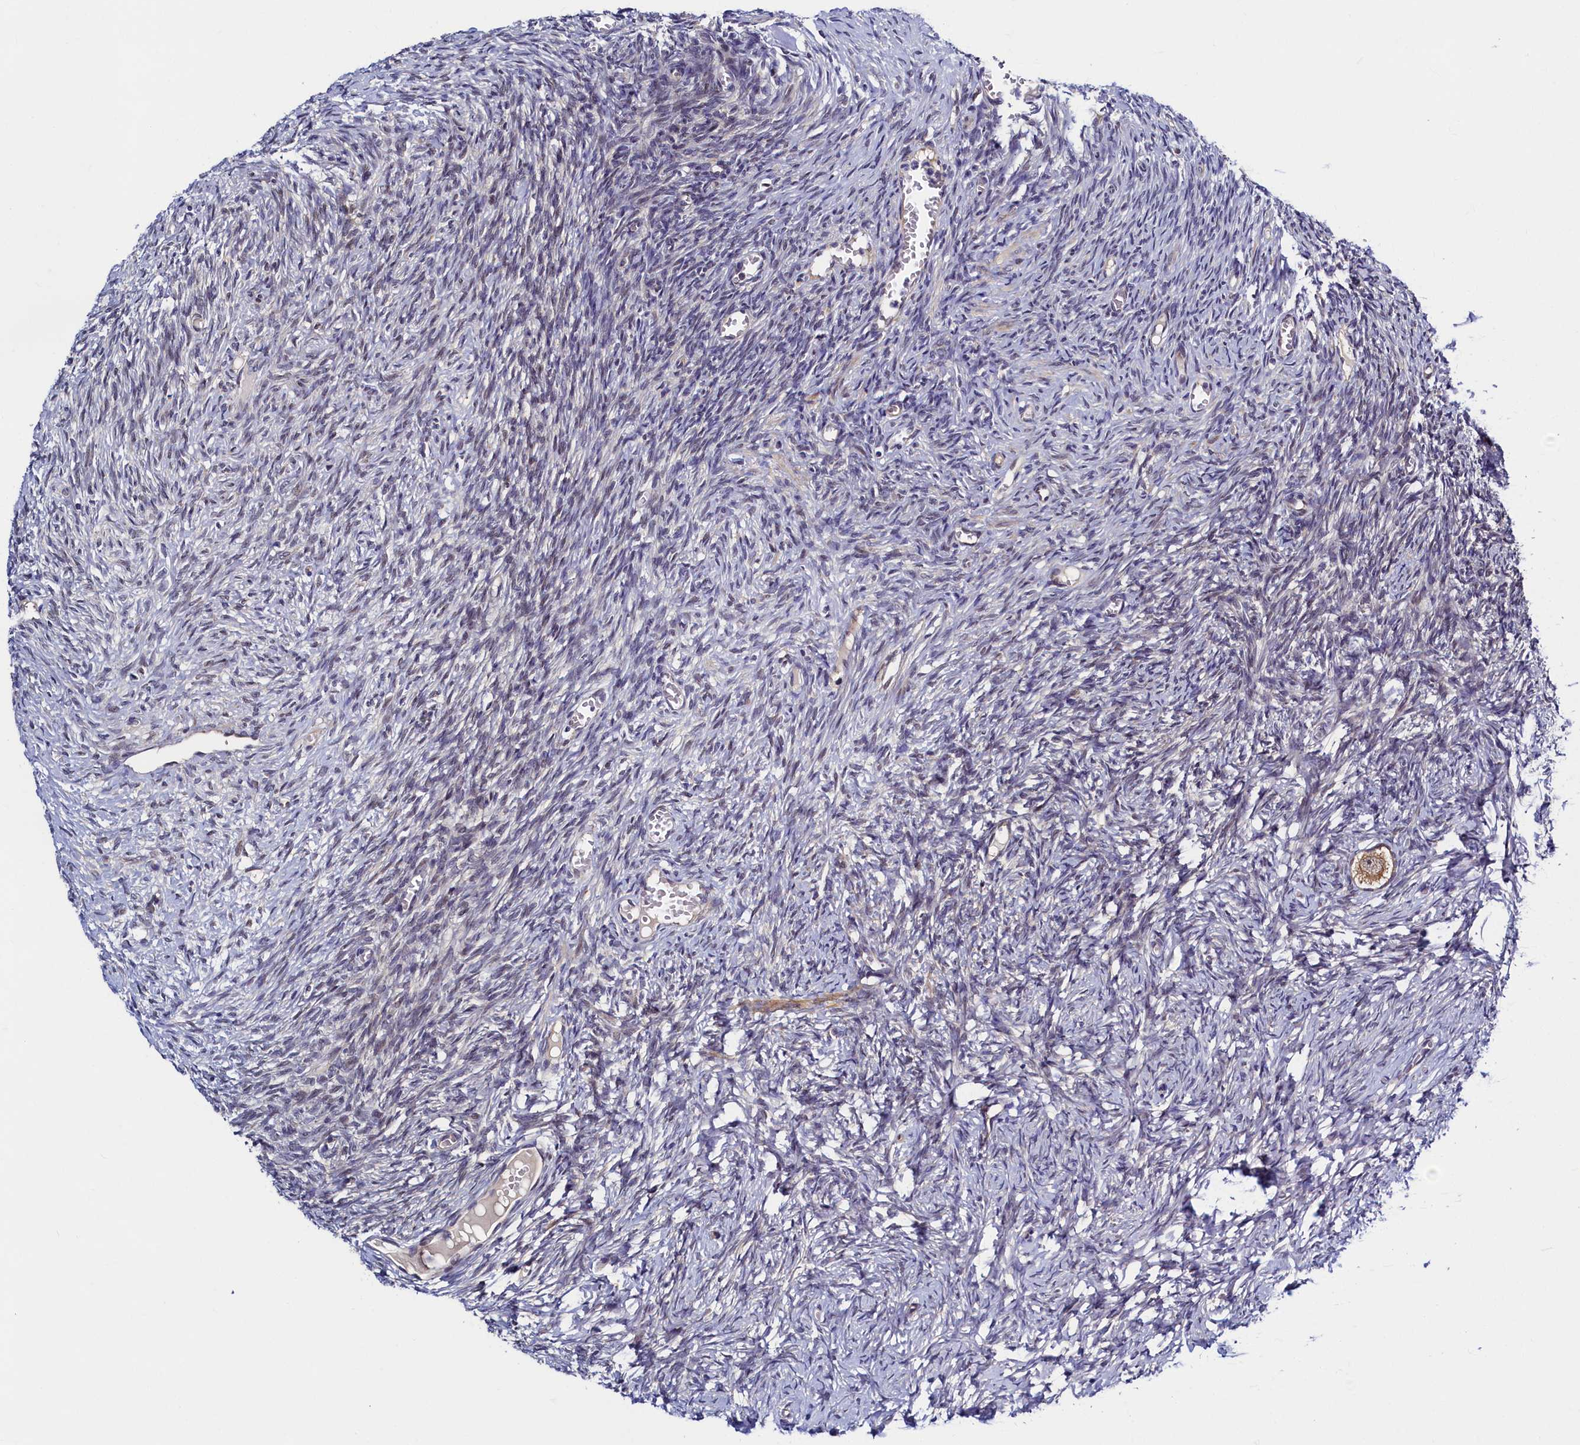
{"staining": {"intensity": "moderate", "quantity": ">75%", "location": "cytoplasmic/membranous"}, "tissue": "ovary", "cell_type": "Follicle cells", "image_type": "normal", "snomed": [{"axis": "morphology", "description": "Normal tissue, NOS"}, {"axis": "topography", "description": "Ovary"}], "caption": "About >75% of follicle cells in benign ovary display moderate cytoplasmic/membranous protein positivity as visualized by brown immunohistochemical staining.", "gene": "SLC16A14", "patient": {"sex": "female", "age": 27}}